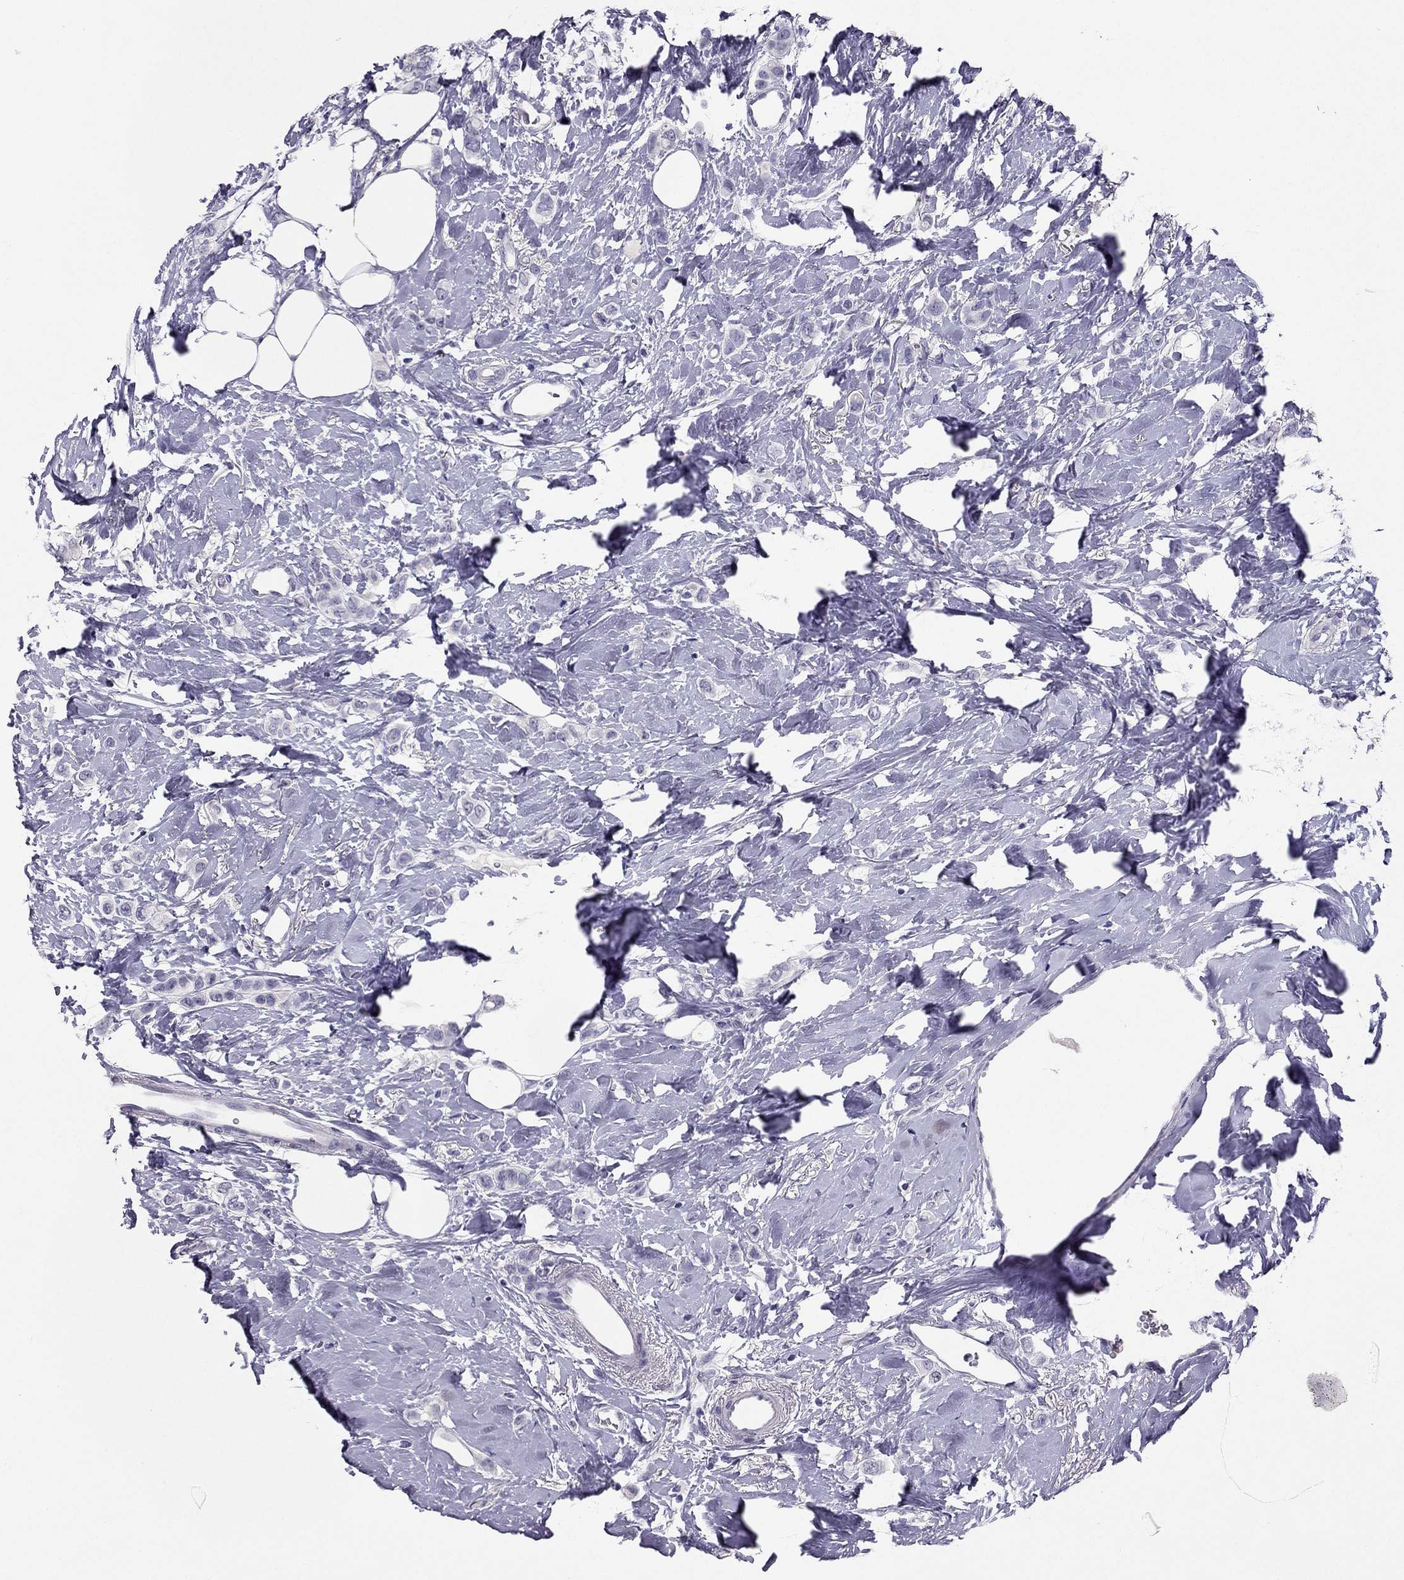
{"staining": {"intensity": "negative", "quantity": "none", "location": "none"}, "tissue": "breast cancer", "cell_type": "Tumor cells", "image_type": "cancer", "snomed": [{"axis": "morphology", "description": "Lobular carcinoma"}, {"axis": "topography", "description": "Breast"}], "caption": "A high-resolution image shows immunohistochemistry staining of lobular carcinoma (breast), which displays no significant staining in tumor cells. The staining is performed using DAB brown chromogen with nuclei counter-stained in using hematoxylin.", "gene": "RHO", "patient": {"sex": "female", "age": 66}}